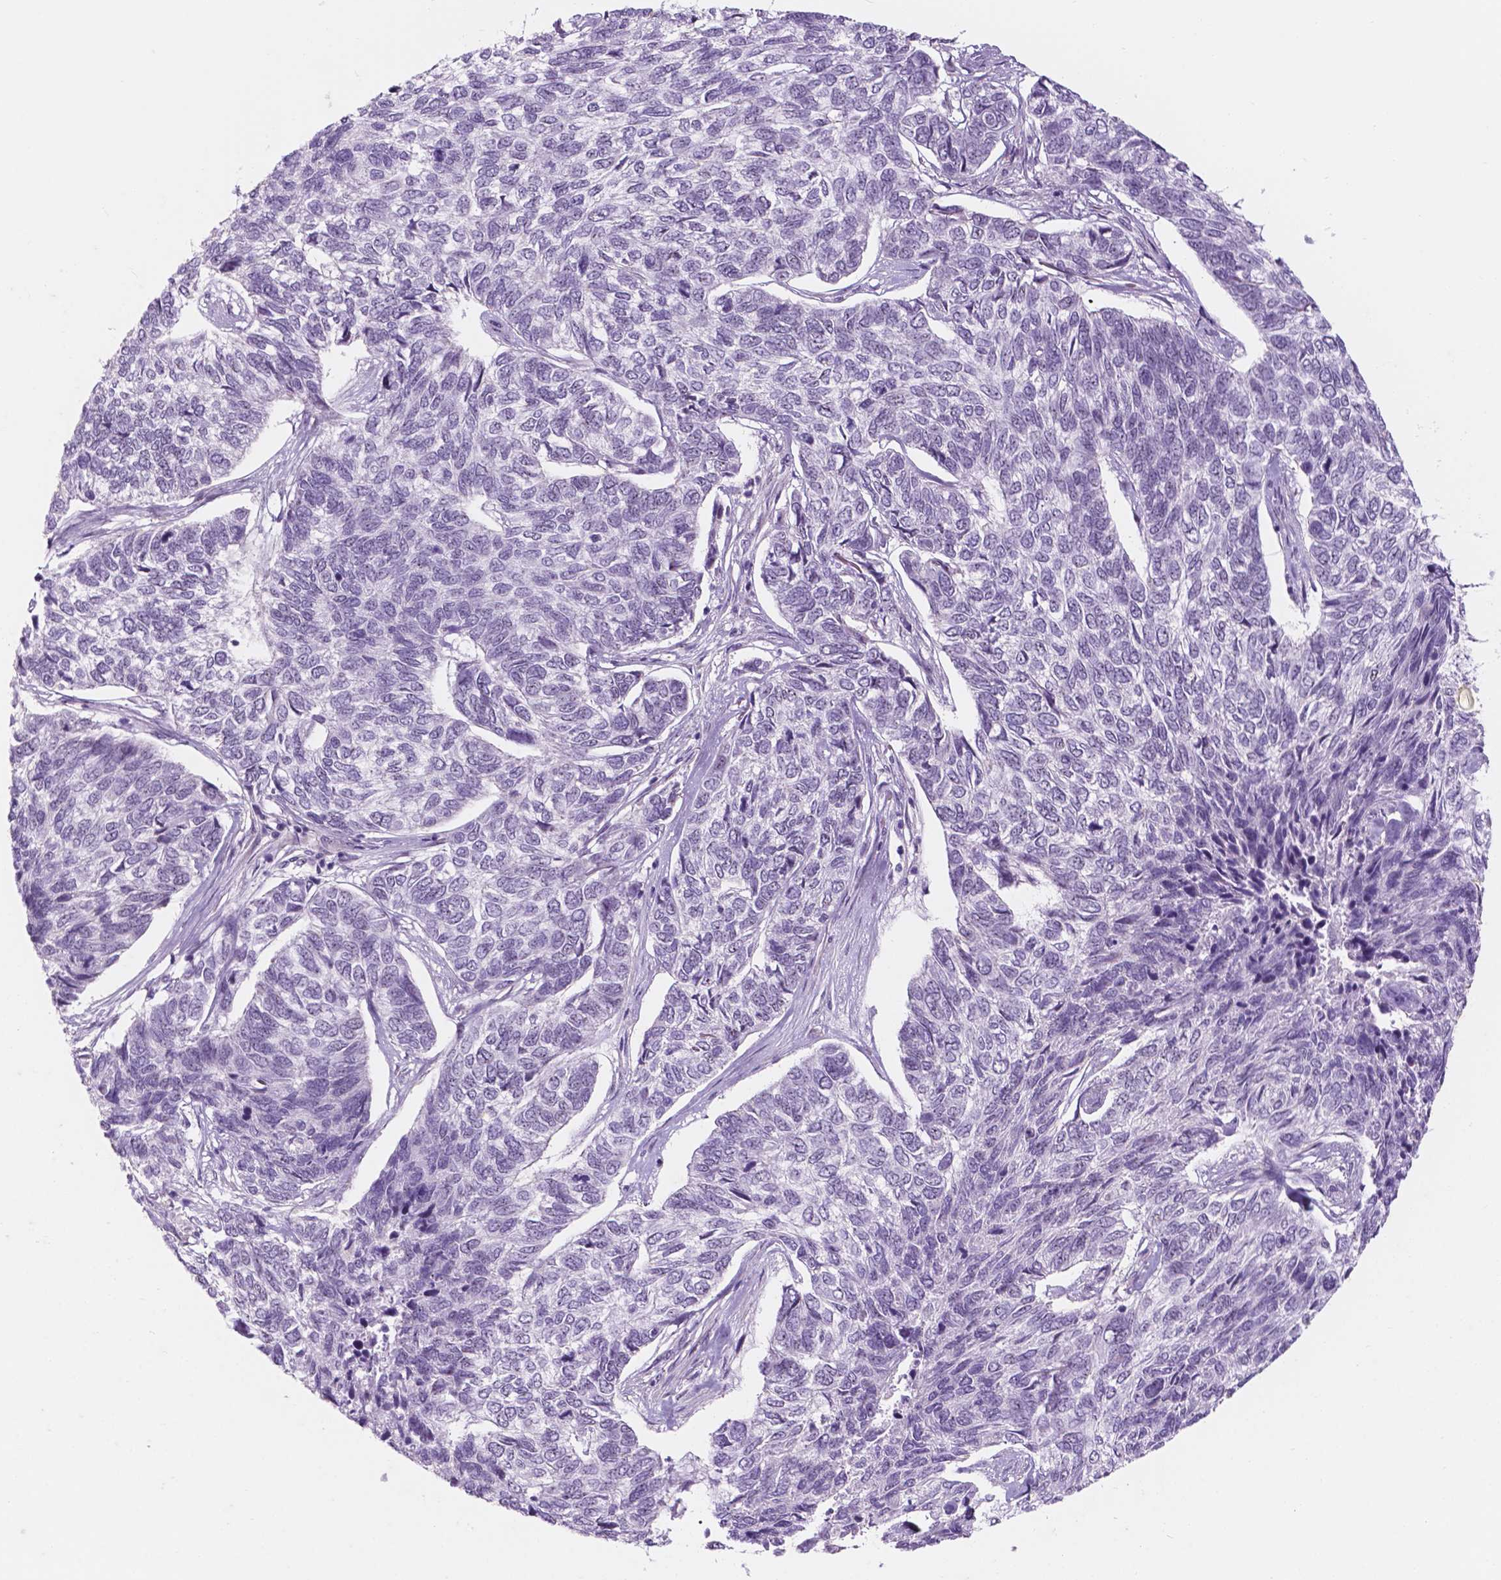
{"staining": {"intensity": "negative", "quantity": "none", "location": "none"}, "tissue": "skin cancer", "cell_type": "Tumor cells", "image_type": "cancer", "snomed": [{"axis": "morphology", "description": "Basal cell carcinoma"}, {"axis": "topography", "description": "Skin"}], "caption": "IHC of human skin cancer (basal cell carcinoma) exhibits no expression in tumor cells.", "gene": "ZNF853", "patient": {"sex": "female", "age": 65}}